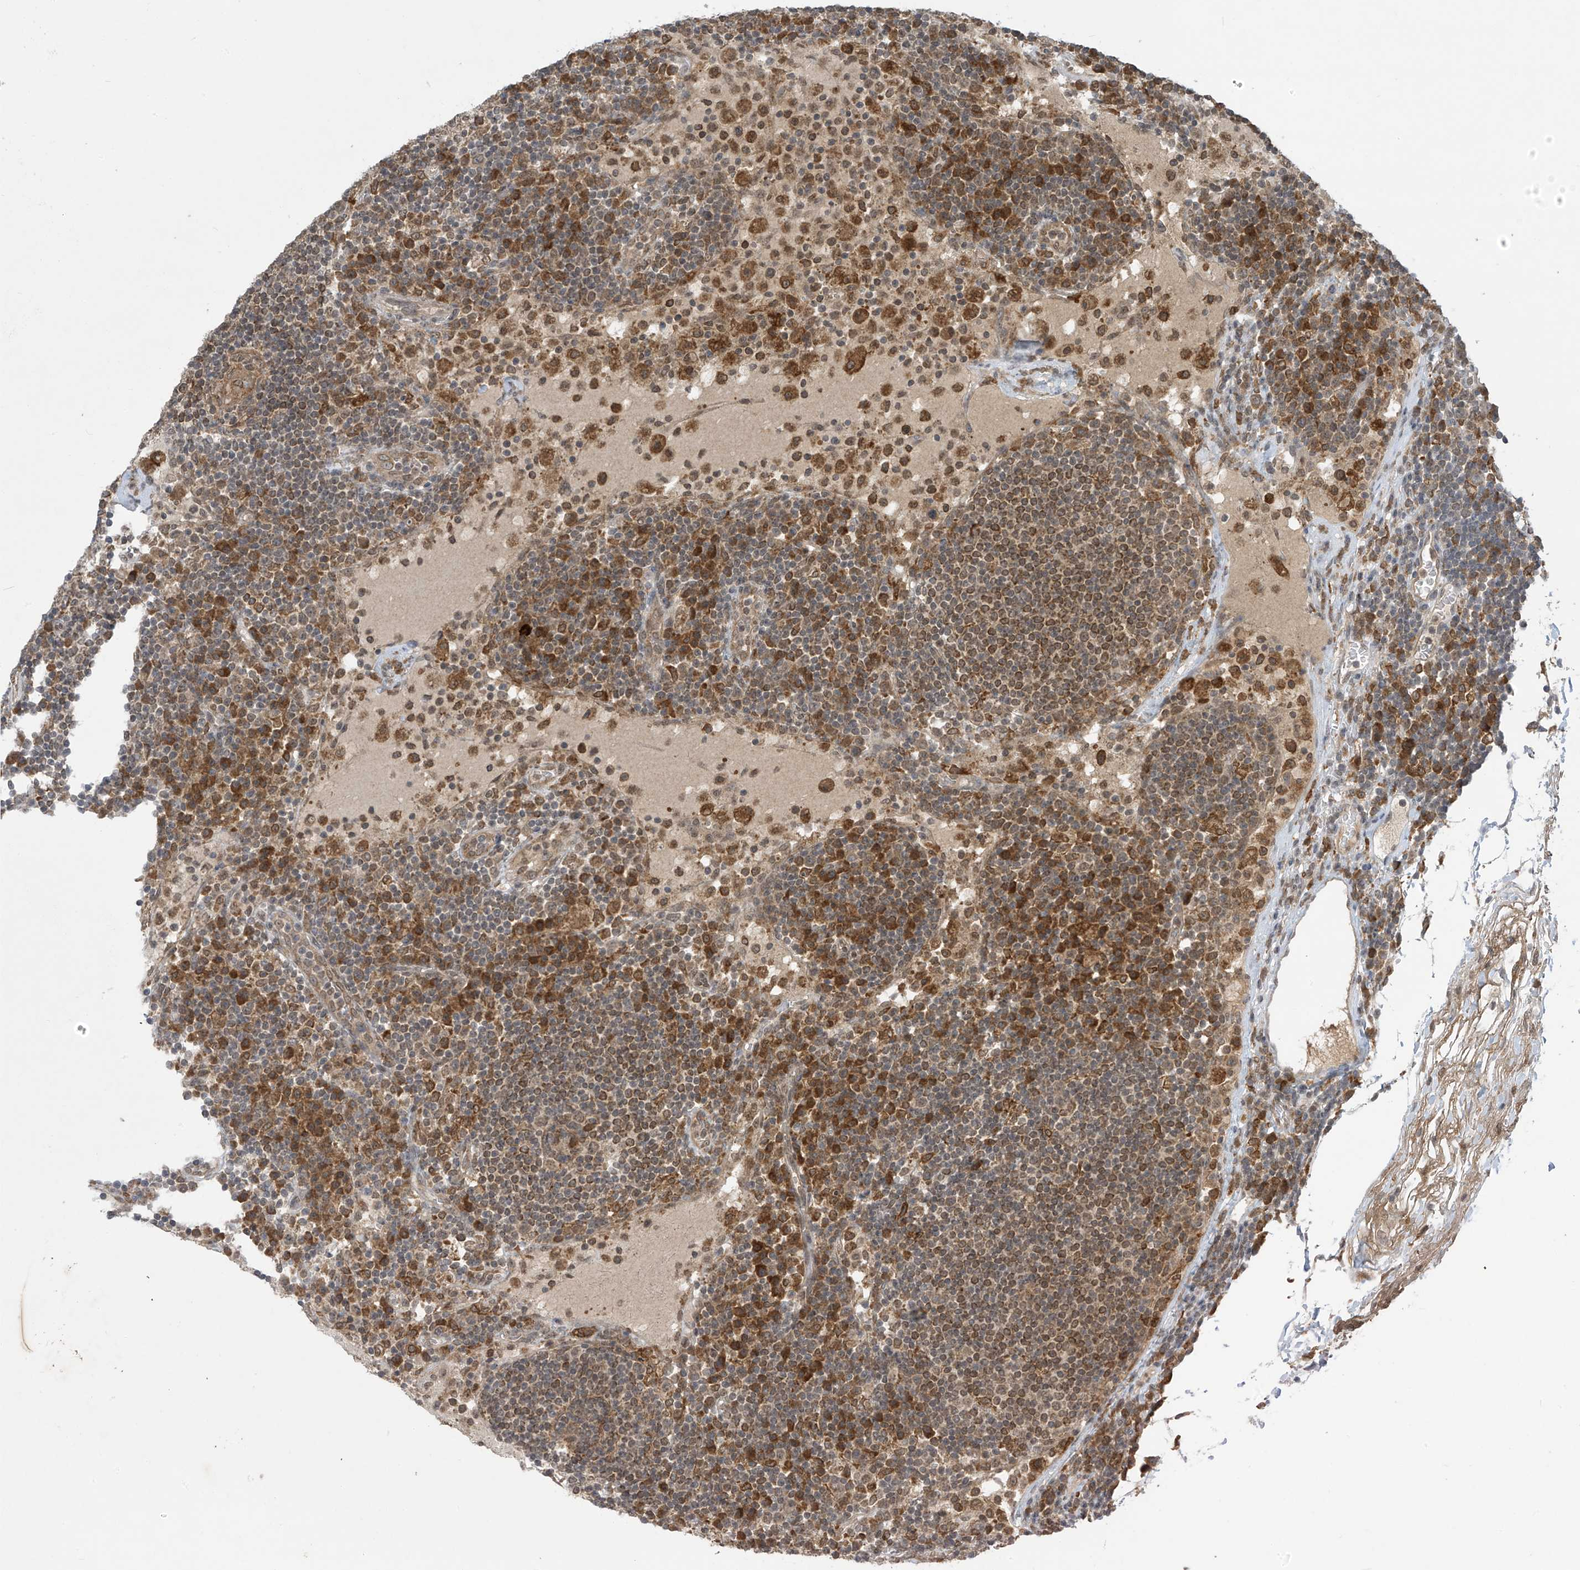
{"staining": {"intensity": "weak", "quantity": "<25%", "location": "cytoplasmic/membranous"}, "tissue": "lymph node", "cell_type": "Germinal center cells", "image_type": "normal", "snomed": [{"axis": "morphology", "description": "Normal tissue, NOS"}, {"axis": "topography", "description": "Lymph node"}], "caption": "An image of lymph node stained for a protein shows no brown staining in germinal center cells. (DAB (3,3'-diaminobenzidine) immunohistochemistry, high magnification).", "gene": "LCOR", "patient": {"sex": "female", "age": 53}}